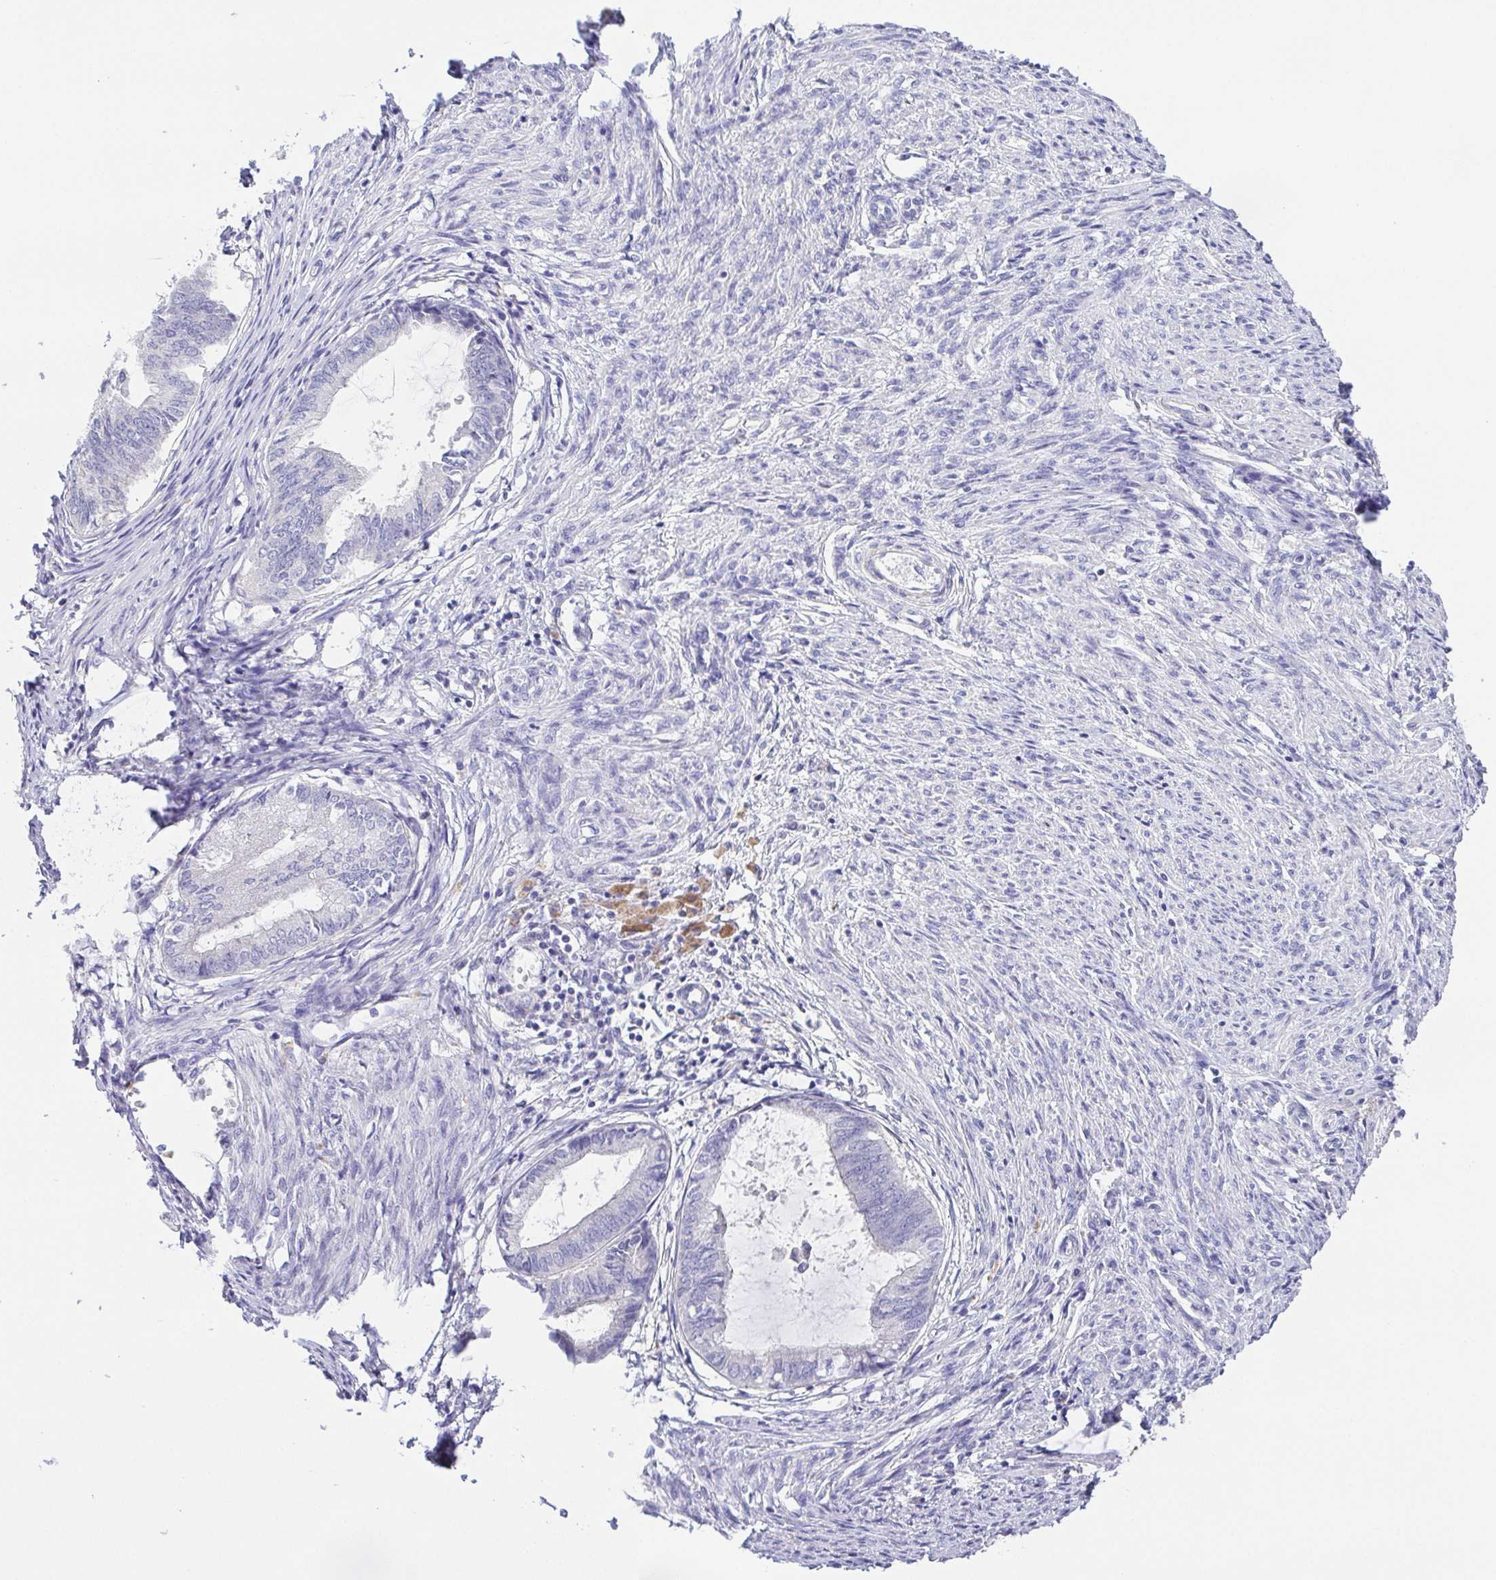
{"staining": {"intensity": "negative", "quantity": "none", "location": "none"}, "tissue": "endometrial cancer", "cell_type": "Tumor cells", "image_type": "cancer", "snomed": [{"axis": "morphology", "description": "Adenocarcinoma, NOS"}, {"axis": "topography", "description": "Endometrium"}], "caption": "Tumor cells show no significant protein staining in endometrial cancer (adenocarcinoma).", "gene": "PKDREJ", "patient": {"sex": "female", "age": 86}}